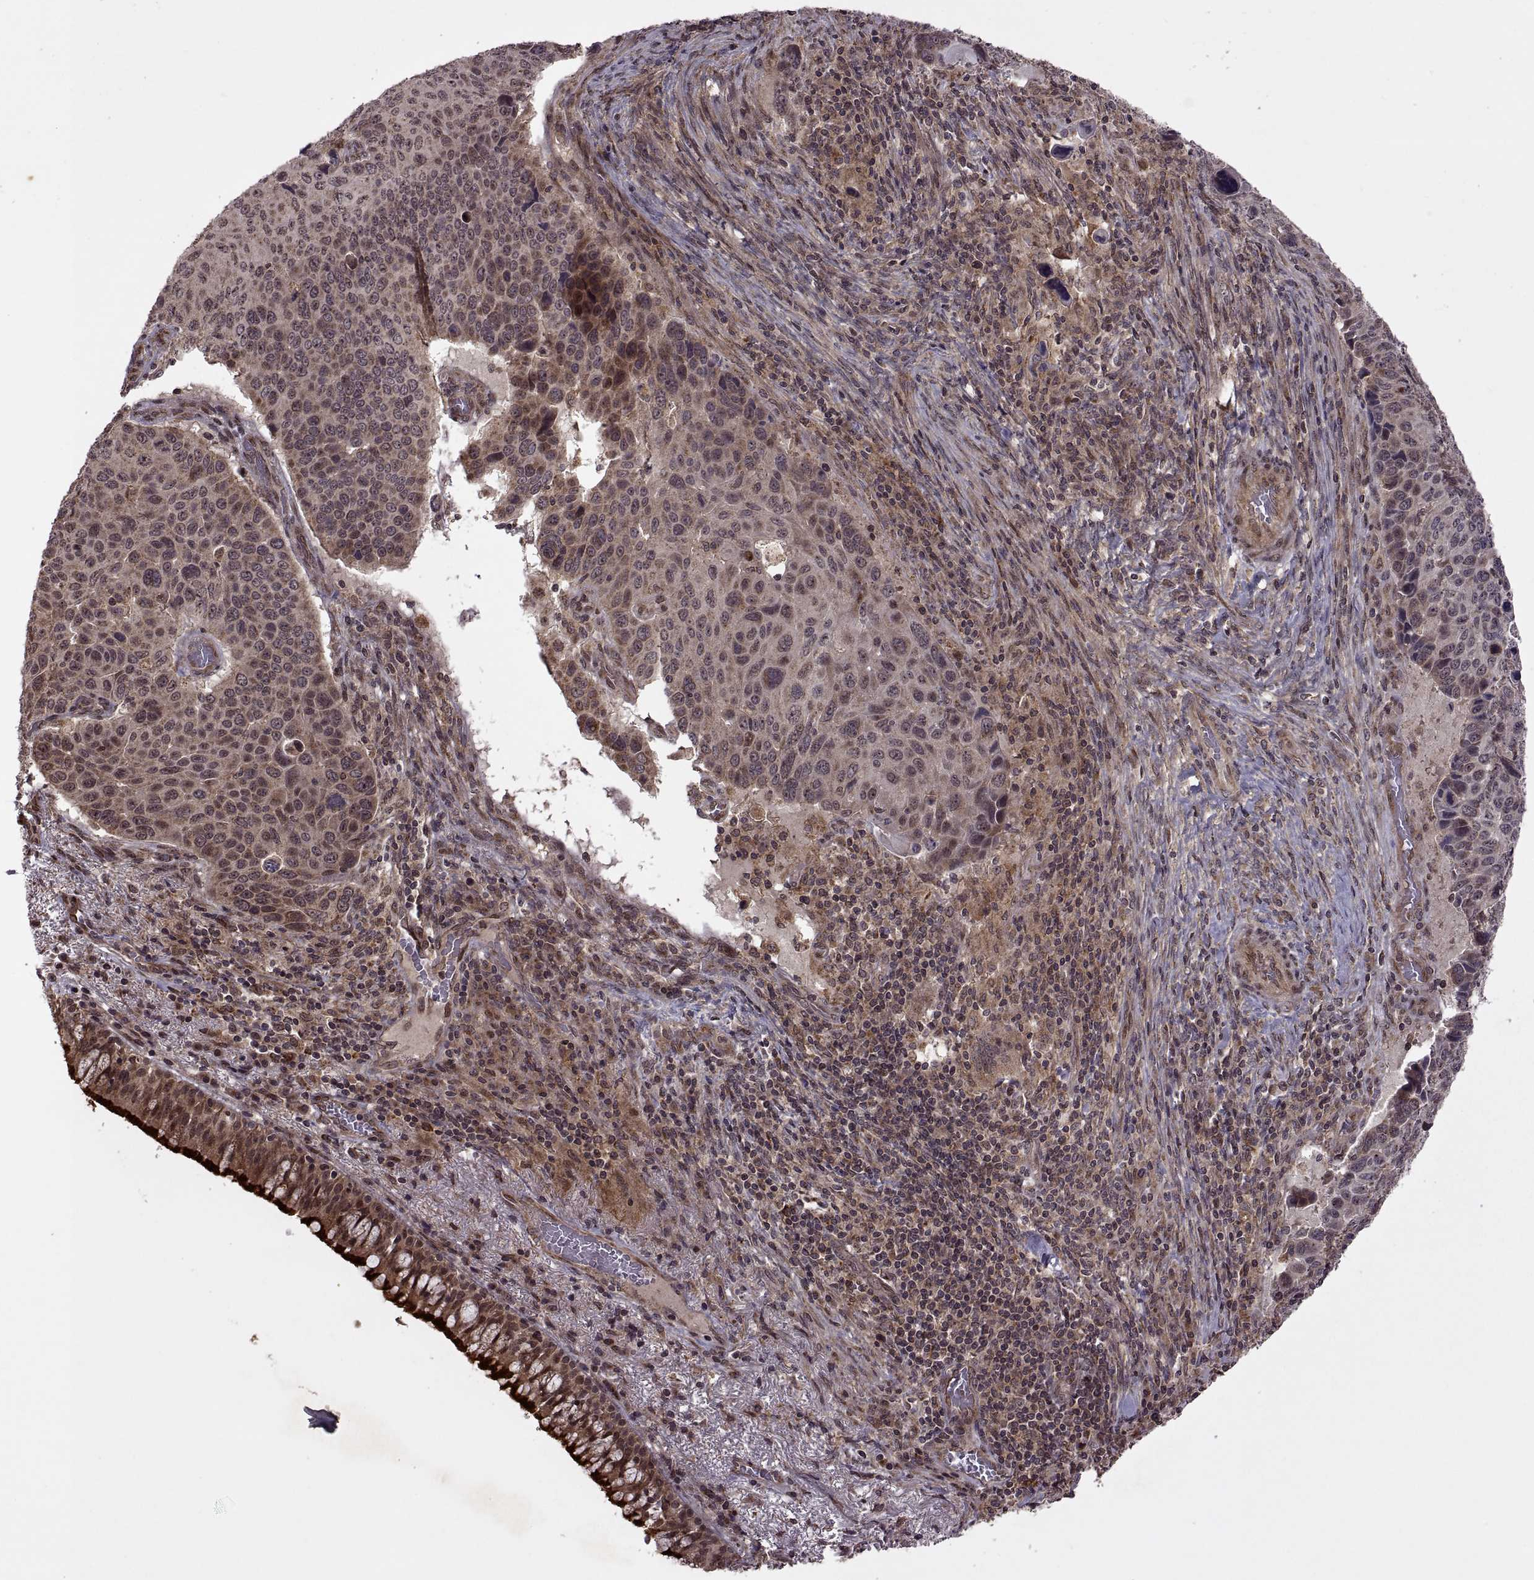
{"staining": {"intensity": "weak", "quantity": ">75%", "location": "cytoplasmic/membranous"}, "tissue": "lung cancer", "cell_type": "Tumor cells", "image_type": "cancer", "snomed": [{"axis": "morphology", "description": "Squamous cell carcinoma, NOS"}, {"axis": "topography", "description": "Lung"}], "caption": "Immunohistochemistry (DAB (3,3'-diaminobenzidine)) staining of human lung cancer (squamous cell carcinoma) displays weak cytoplasmic/membranous protein staining in about >75% of tumor cells.", "gene": "PTOV1", "patient": {"sex": "male", "age": 68}}